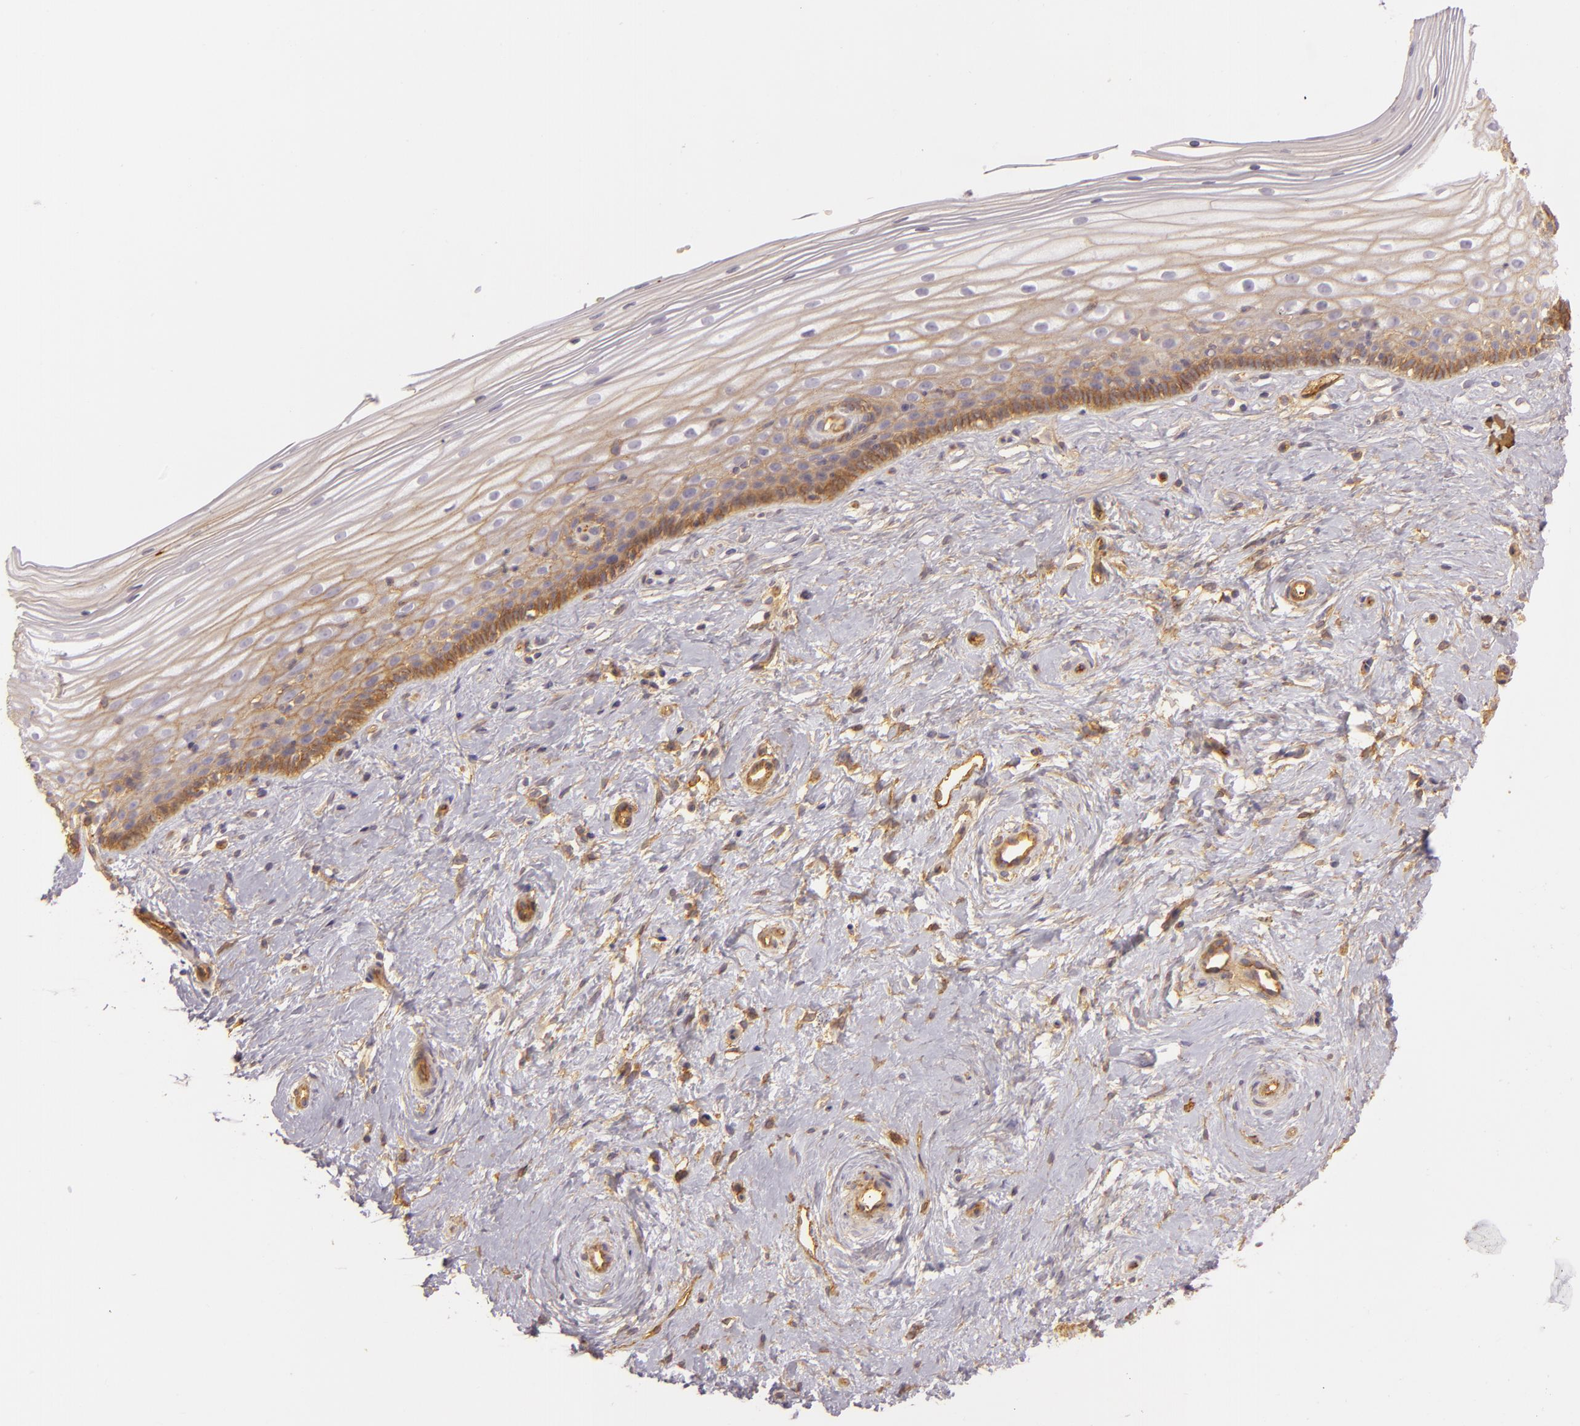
{"staining": {"intensity": "moderate", "quantity": ">75%", "location": "cytoplasmic/membranous"}, "tissue": "cervix", "cell_type": "Glandular cells", "image_type": "normal", "snomed": [{"axis": "morphology", "description": "Normal tissue, NOS"}, {"axis": "topography", "description": "Cervix"}], "caption": "A medium amount of moderate cytoplasmic/membranous positivity is present in about >75% of glandular cells in benign cervix.", "gene": "CD59", "patient": {"sex": "female", "age": 40}}